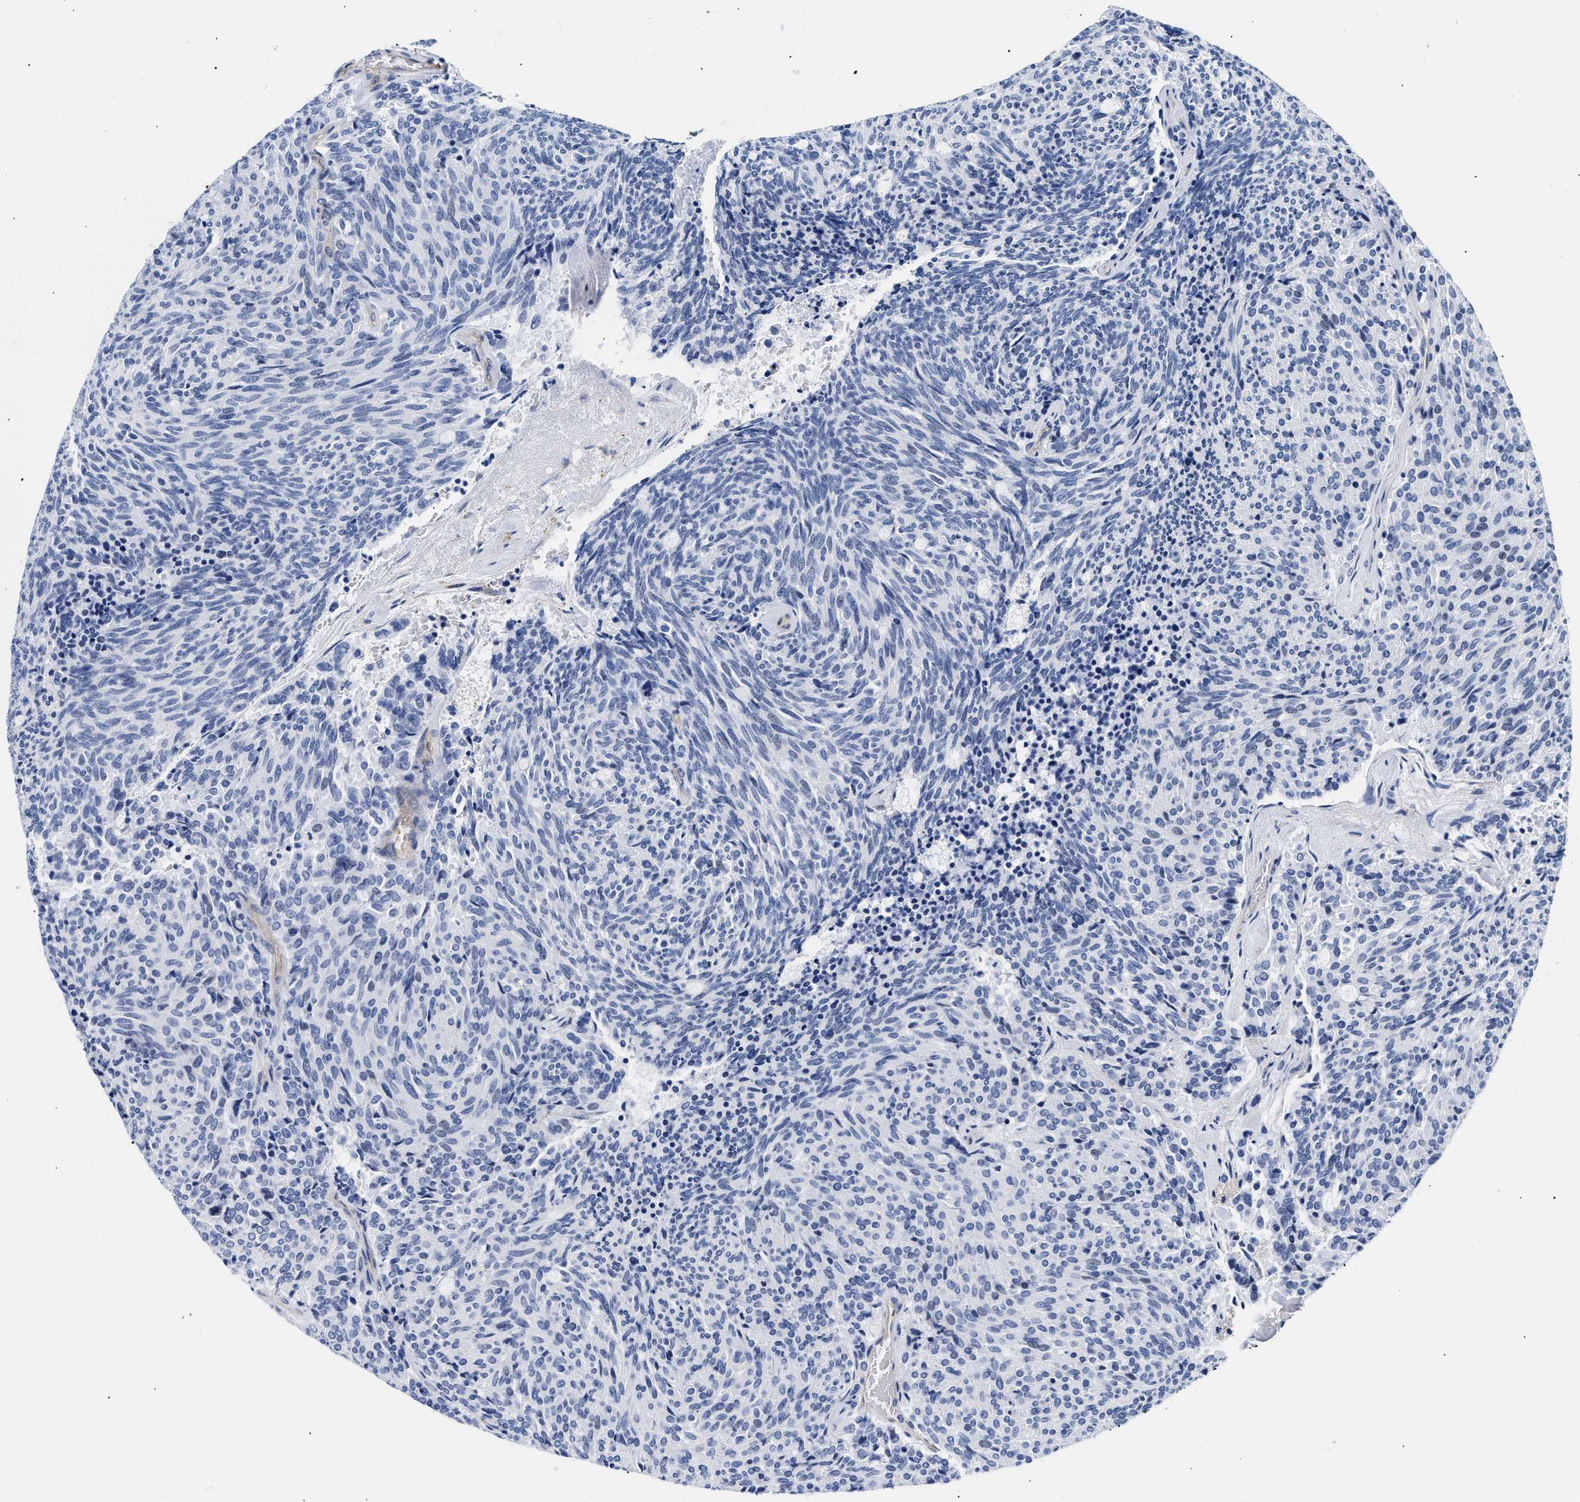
{"staining": {"intensity": "negative", "quantity": "none", "location": "none"}, "tissue": "carcinoid", "cell_type": "Tumor cells", "image_type": "cancer", "snomed": [{"axis": "morphology", "description": "Carcinoid, malignant, NOS"}, {"axis": "topography", "description": "Pancreas"}], "caption": "This is an immunohistochemistry (IHC) histopathology image of human malignant carcinoid. There is no staining in tumor cells.", "gene": "TRIM29", "patient": {"sex": "female", "age": 54}}